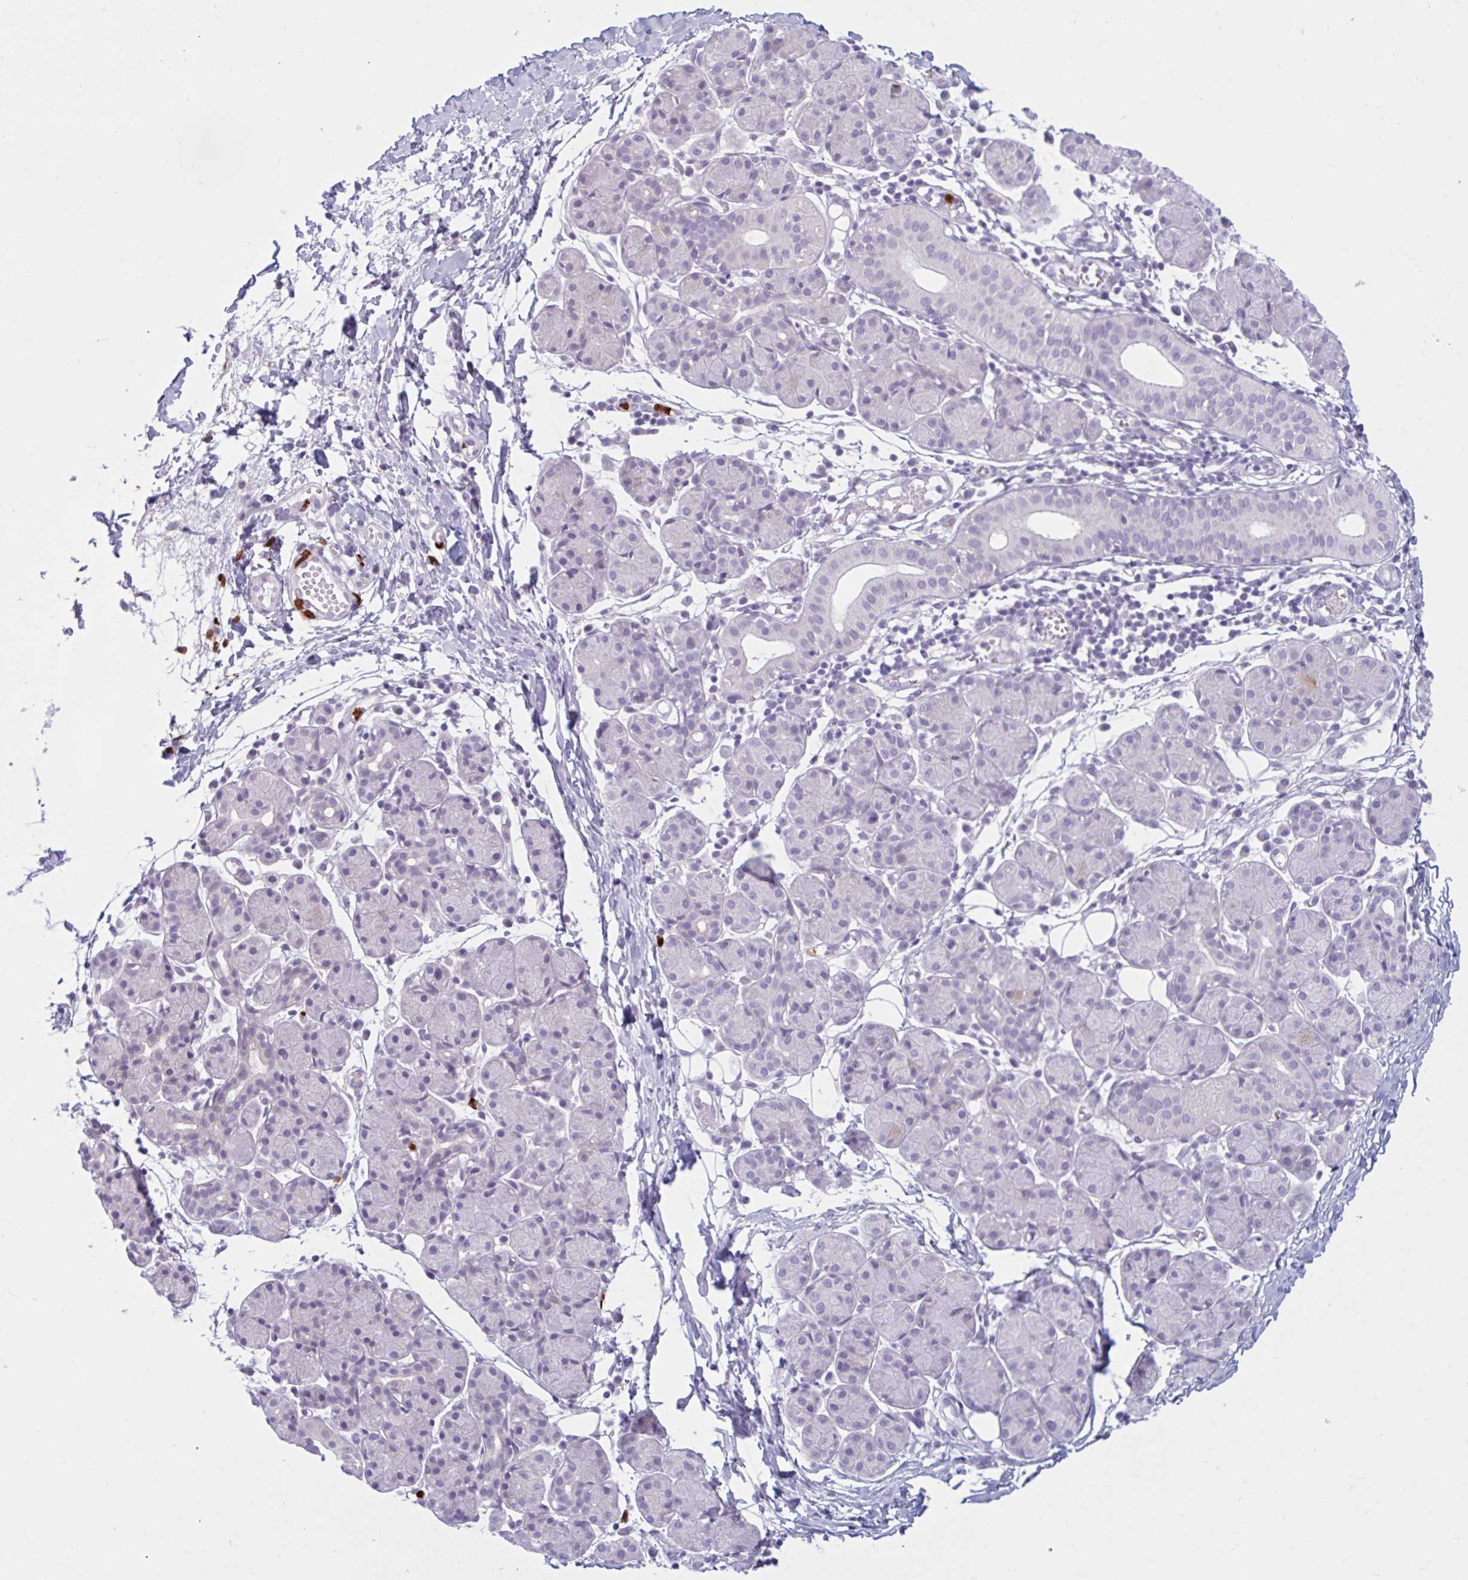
{"staining": {"intensity": "negative", "quantity": "none", "location": "none"}, "tissue": "salivary gland", "cell_type": "Glandular cells", "image_type": "normal", "snomed": [{"axis": "morphology", "description": "Normal tissue, NOS"}, {"axis": "morphology", "description": "Inflammation, NOS"}, {"axis": "topography", "description": "Lymph node"}, {"axis": "topography", "description": "Salivary gland"}], "caption": "Immunohistochemical staining of benign human salivary gland exhibits no significant staining in glandular cells.", "gene": "CEP120", "patient": {"sex": "male", "age": 3}}